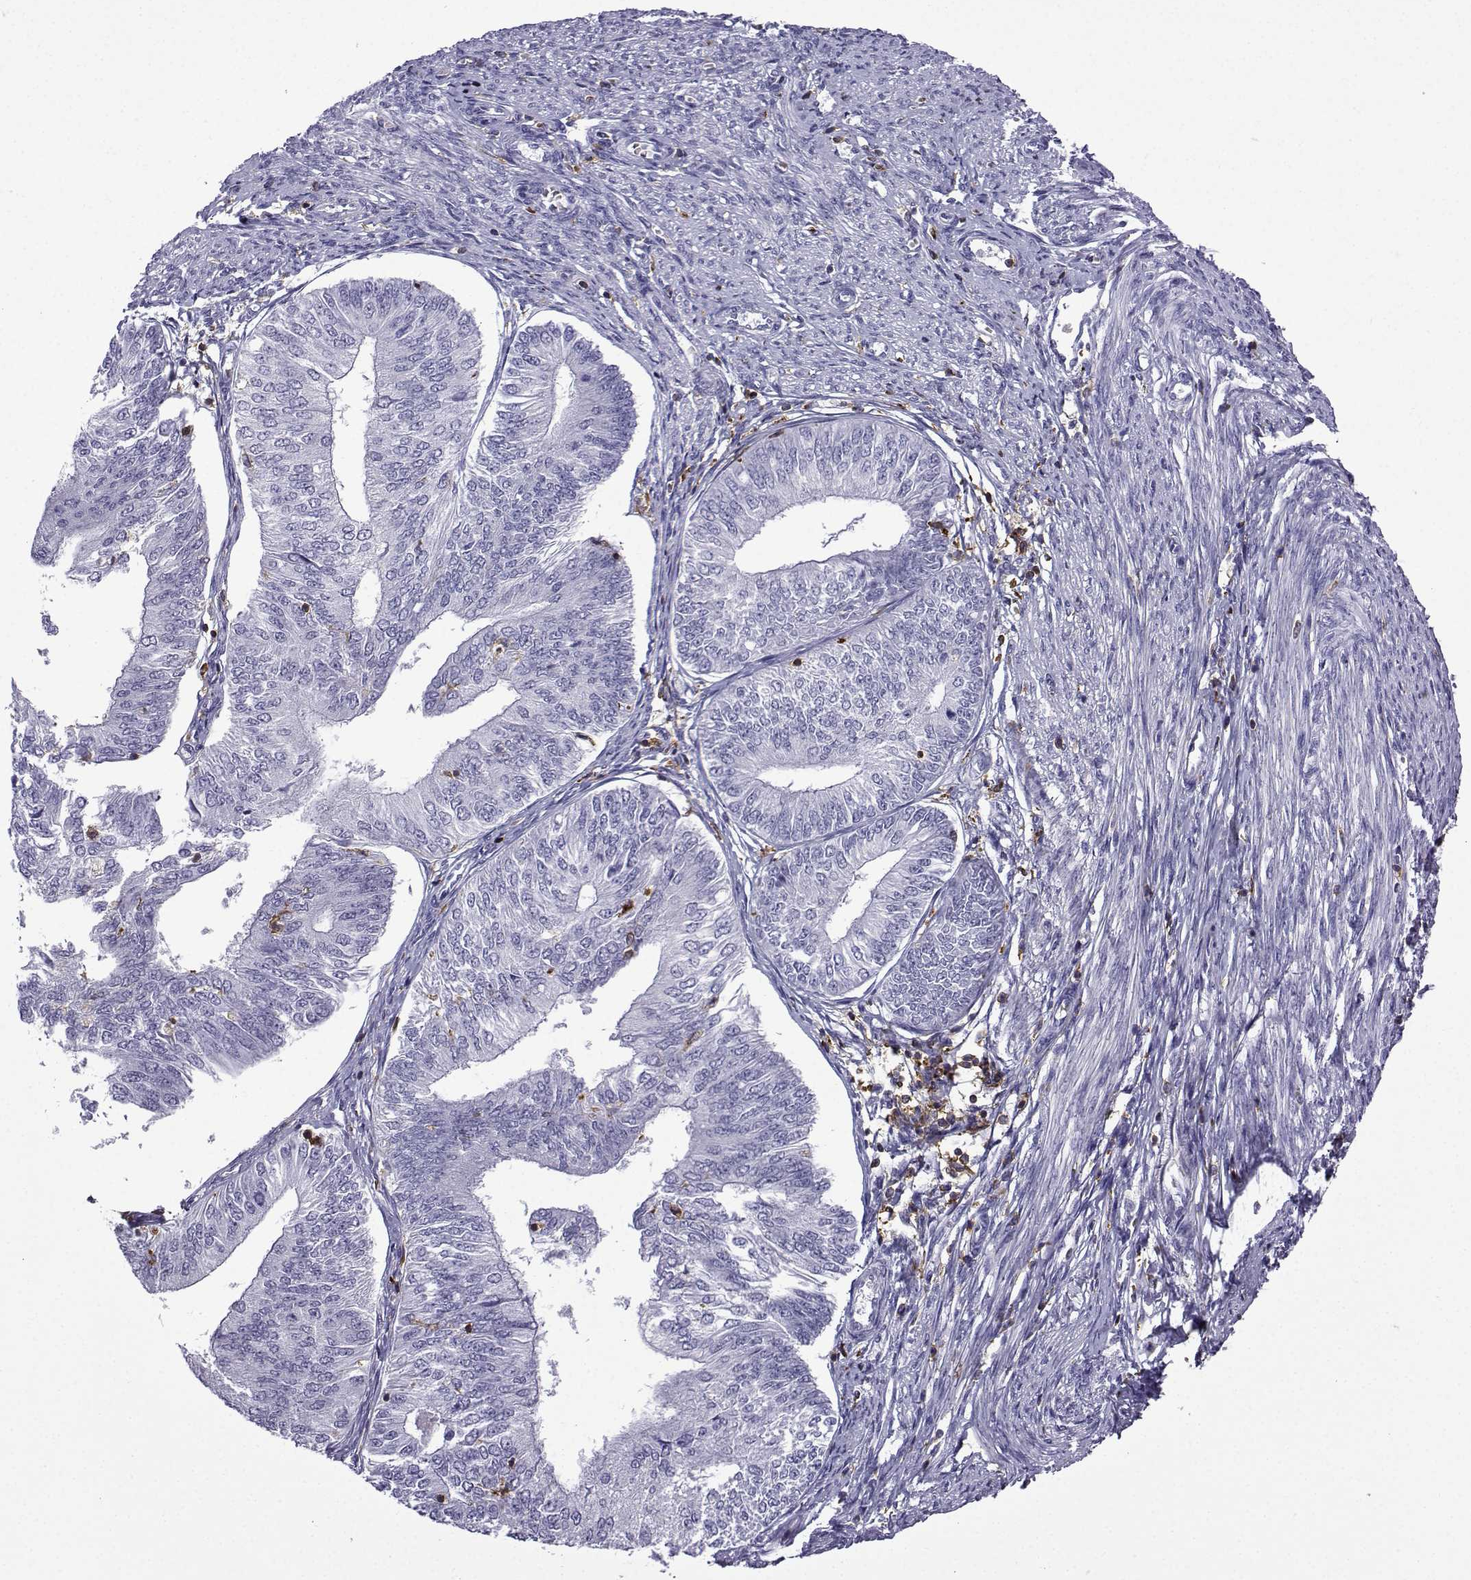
{"staining": {"intensity": "negative", "quantity": "none", "location": "none"}, "tissue": "endometrial cancer", "cell_type": "Tumor cells", "image_type": "cancer", "snomed": [{"axis": "morphology", "description": "Adenocarcinoma, NOS"}, {"axis": "topography", "description": "Endometrium"}], "caption": "The image exhibits no significant expression in tumor cells of endometrial adenocarcinoma.", "gene": "DOCK10", "patient": {"sex": "female", "age": 58}}